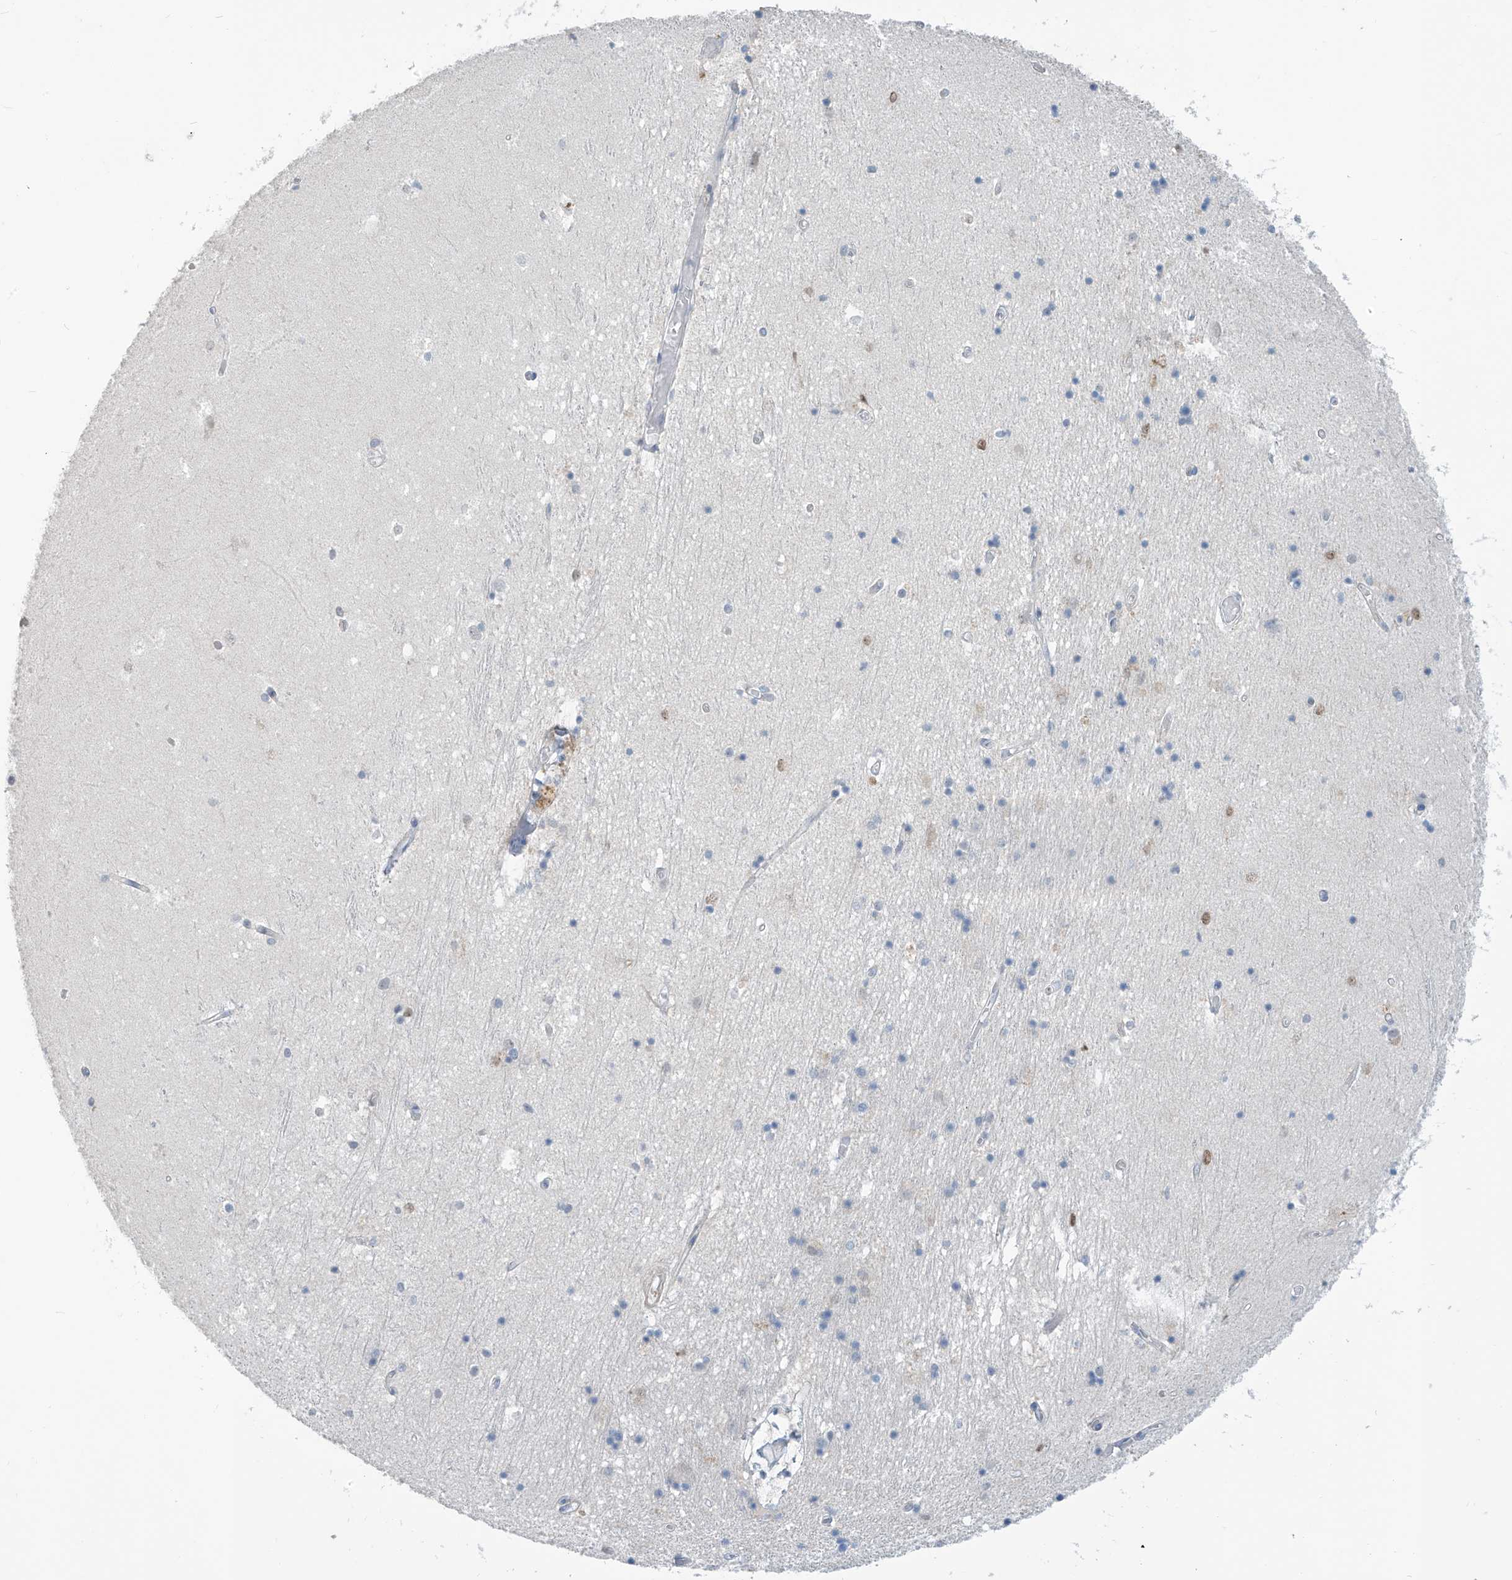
{"staining": {"intensity": "negative", "quantity": "none", "location": "none"}, "tissue": "hippocampus", "cell_type": "Glial cells", "image_type": "normal", "snomed": [{"axis": "morphology", "description": "Normal tissue, NOS"}, {"axis": "topography", "description": "Hippocampus"}], "caption": "Immunohistochemistry (IHC) histopathology image of unremarkable hippocampus stained for a protein (brown), which demonstrates no staining in glial cells.", "gene": "METAP1D", "patient": {"sex": "male", "age": 45}}